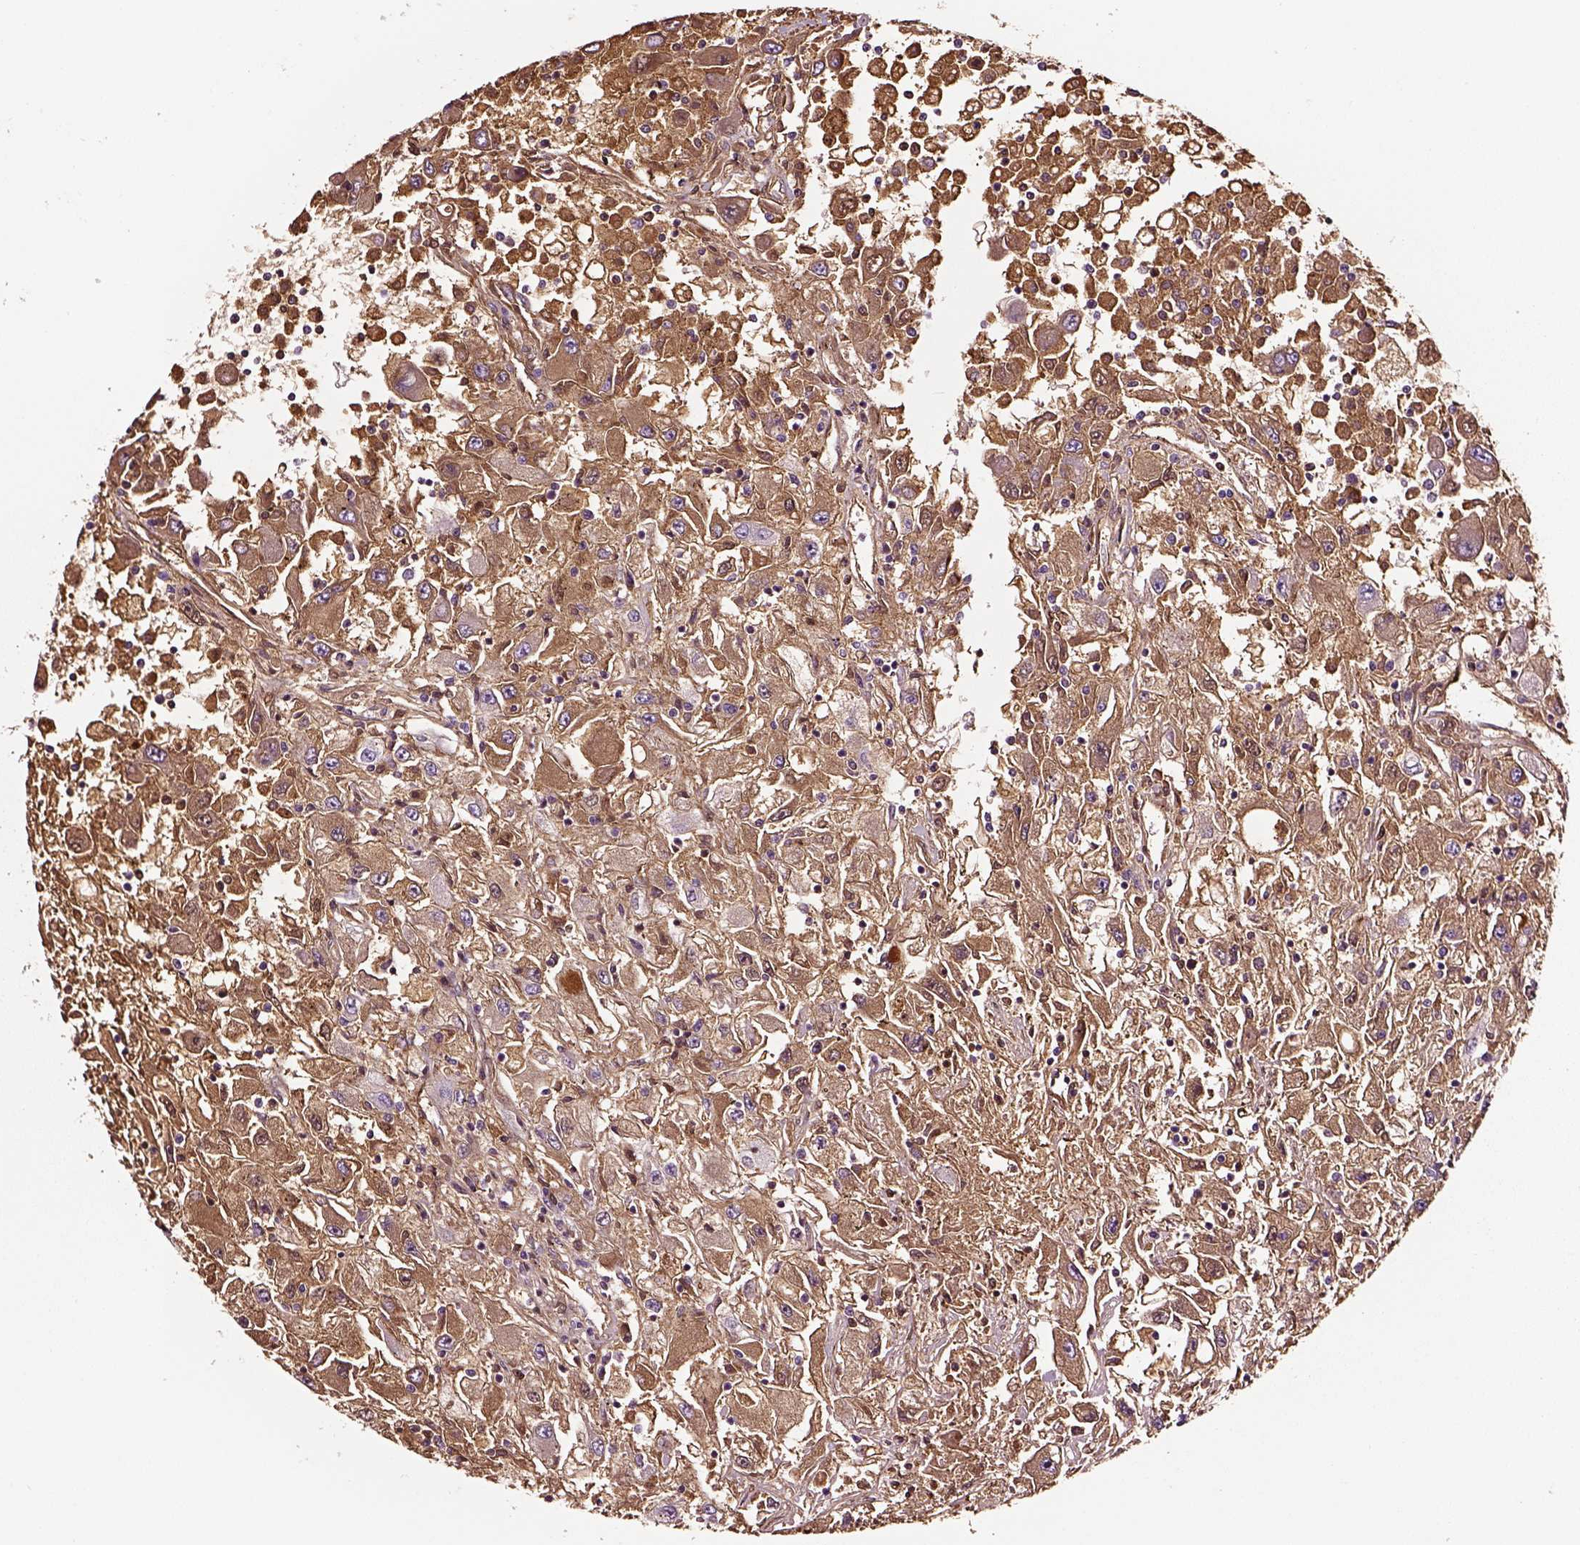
{"staining": {"intensity": "moderate", "quantity": "25%-75%", "location": "cytoplasmic/membranous"}, "tissue": "renal cancer", "cell_type": "Tumor cells", "image_type": "cancer", "snomed": [{"axis": "morphology", "description": "Adenocarcinoma, NOS"}, {"axis": "topography", "description": "Kidney"}], "caption": "This histopathology image demonstrates IHC staining of human renal adenocarcinoma, with medium moderate cytoplasmic/membranous staining in approximately 25%-75% of tumor cells.", "gene": "TF", "patient": {"sex": "female", "age": 67}}